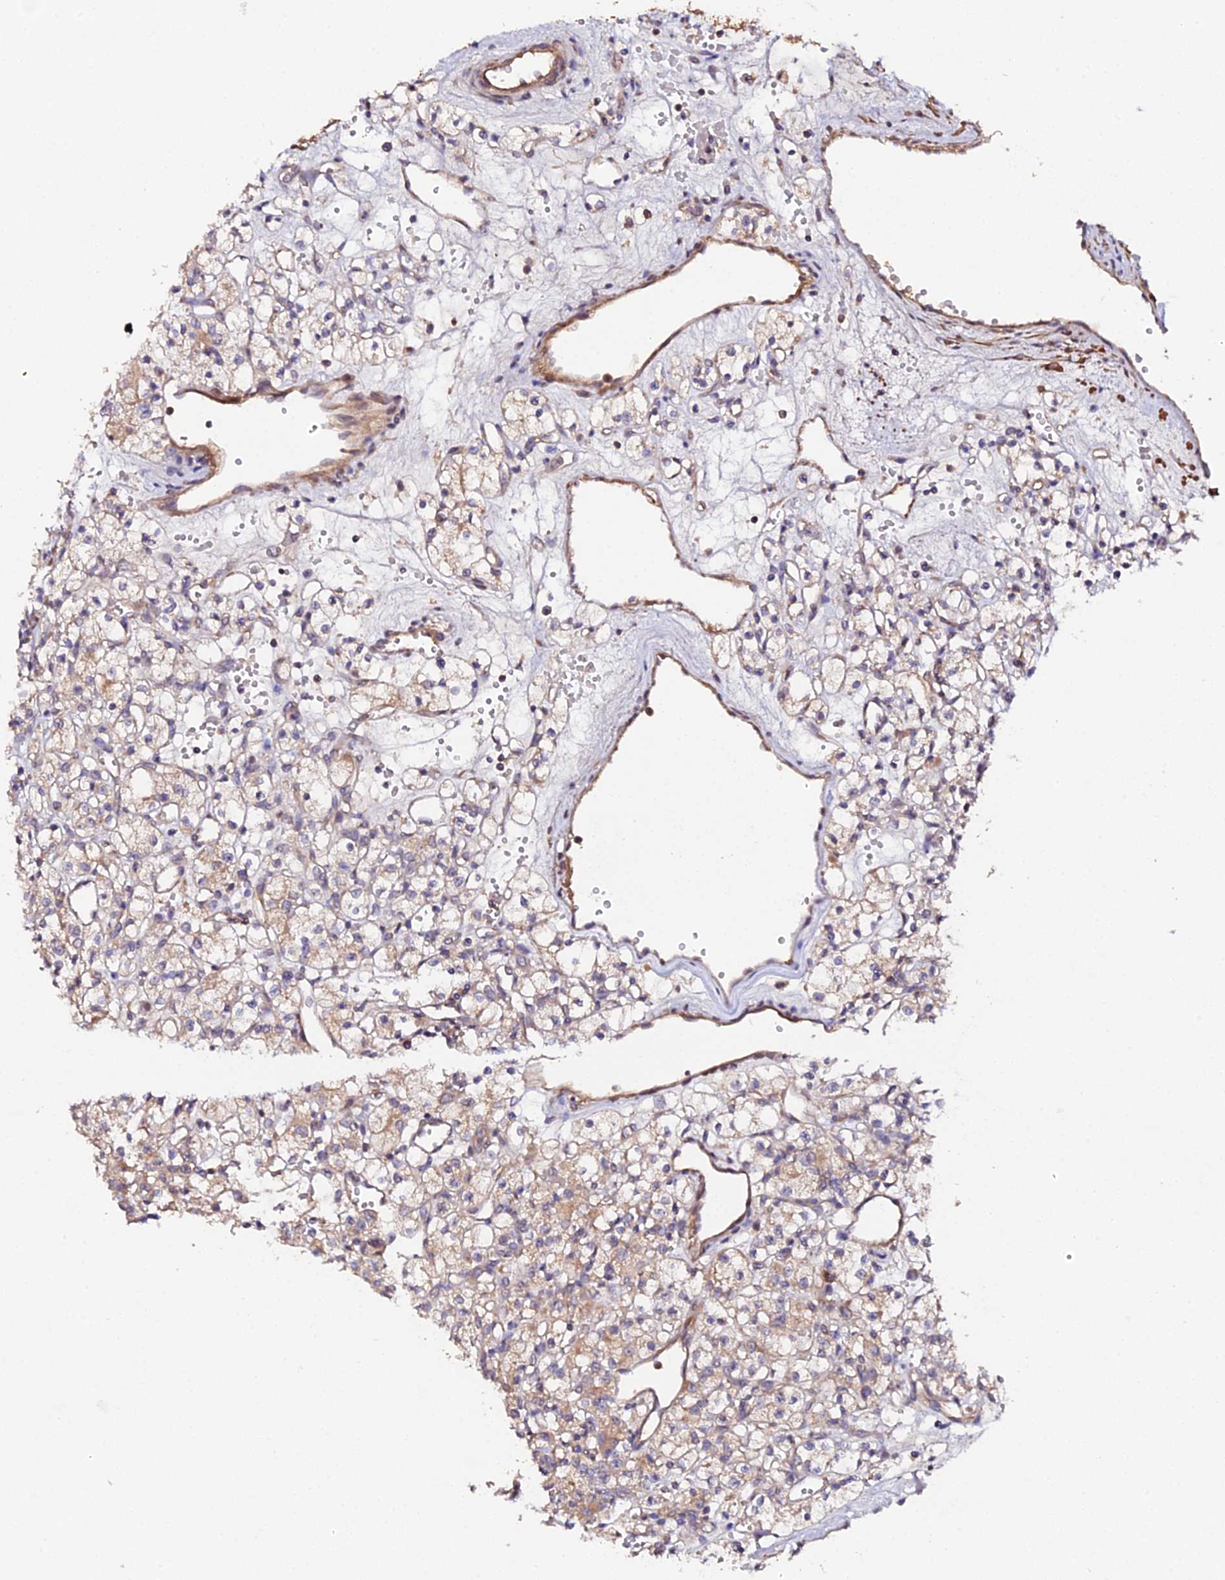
{"staining": {"intensity": "moderate", "quantity": "25%-75%", "location": "cytoplasmic/membranous"}, "tissue": "renal cancer", "cell_type": "Tumor cells", "image_type": "cancer", "snomed": [{"axis": "morphology", "description": "Adenocarcinoma, NOS"}, {"axis": "topography", "description": "Kidney"}], "caption": "Immunohistochemical staining of human renal adenocarcinoma demonstrates moderate cytoplasmic/membranous protein staining in approximately 25%-75% of tumor cells. (DAB (3,3'-diaminobenzidine) IHC, brown staining for protein, blue staining for nuclei).", "gene": "TRIM26", "patient": {"sex": "female", "age": 59}}